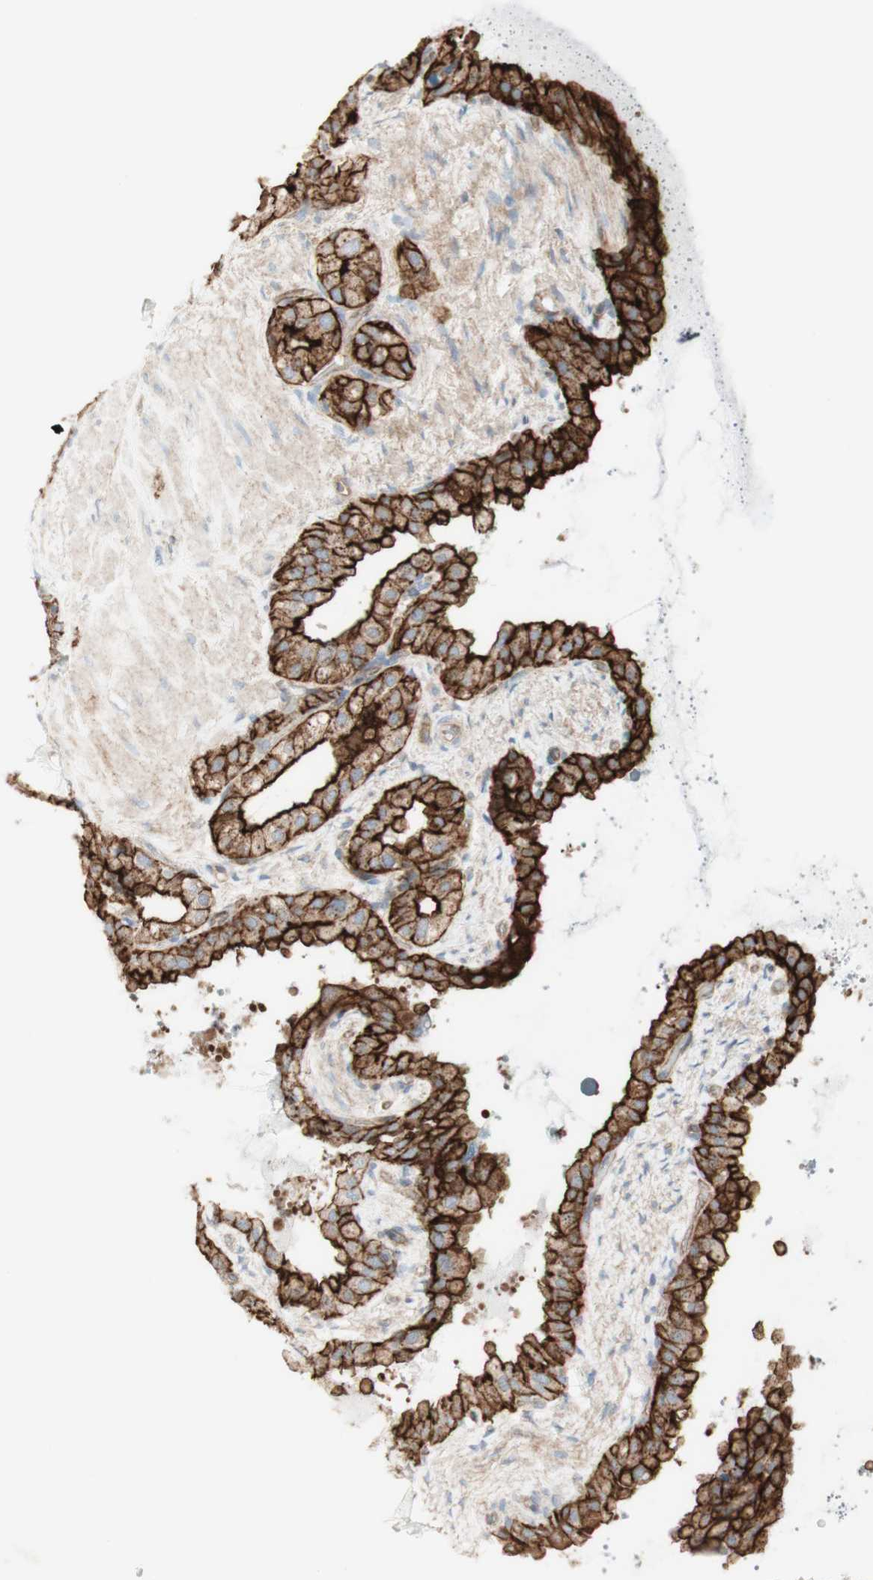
{"staining": {"intensity": "strong", "quantity": "25%-75%", "location": "cytoplasmic/membranous"}, "tissue": "seminal vesicle", "cell_type": "Glandular cells", "image_type": "normal", "snomed": [{"axis": "morphology", "description": "Normal tissue, NOS"}, {"axis": "topography", "description": "Seminal veicle"}], "caption": "A brown stain highlights strong cytoplasmic/membranous positivity of a protein in glandular cells of unremarkable seminal vesicle. (DAB (3,3'-diaminobenzidine) IHC with brightfield microscopy, high magnification).", "gene": "MYO6", "patient": {"sex": "male", "age": 68}}